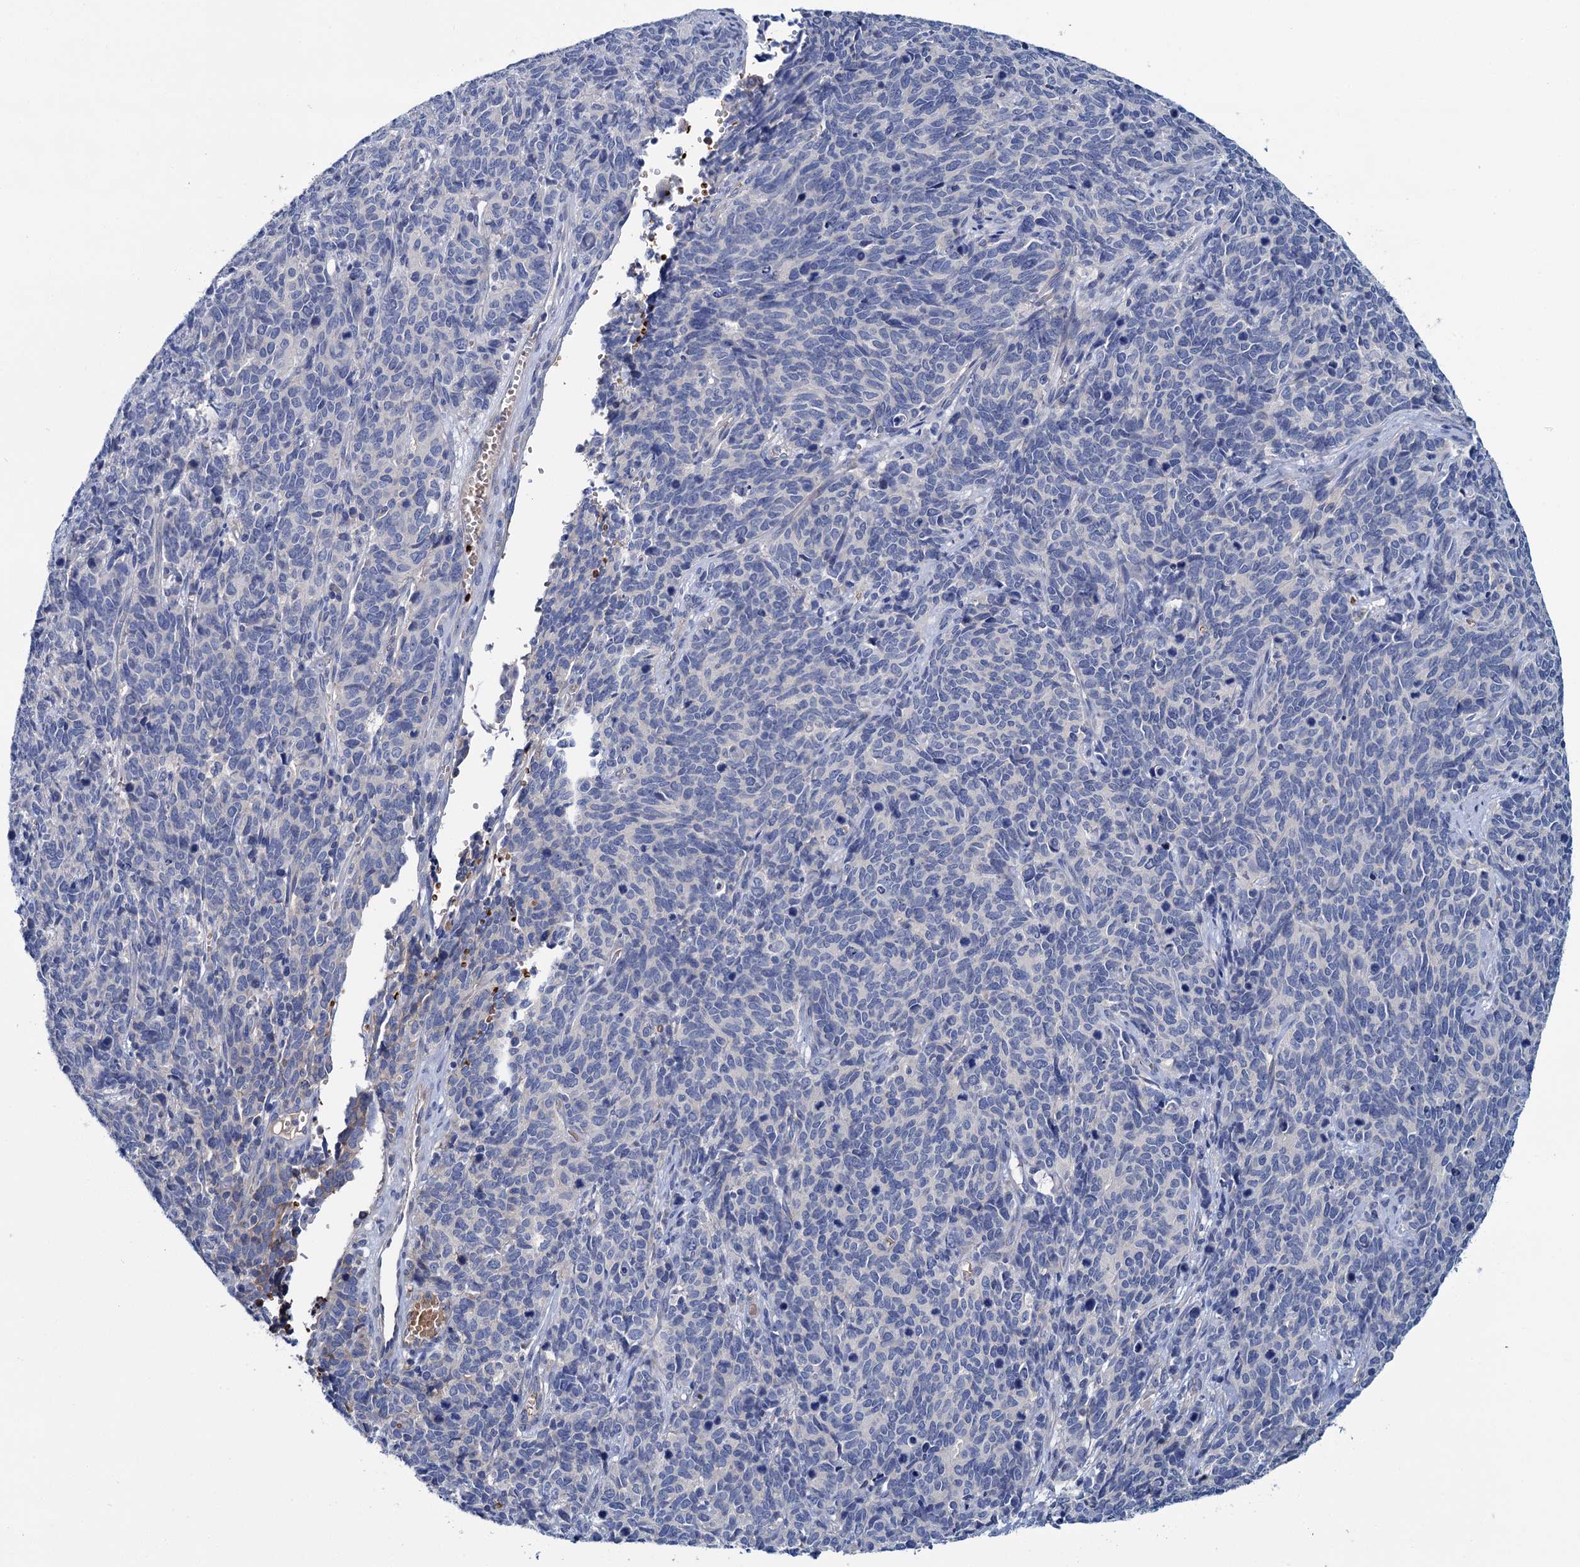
{"staining": {"intensity": "negative", "quantity": "none", "location": "none"}, "tissue": "cervical cancer", "cell_type": "Tumor cells", "image_type": "cancer", "snomed": [{"axis": "morphology", "description": "Squamous cell carcinoma, NOS"}, {"axis": "topography", "description": "Cervix"}], "caption": "Tumor cells are negative for protein expression in human cervical cancer (squamous cell carcinoma).", "gene": "ATG2A", "patient": {"sex": "female", "age": 60}}